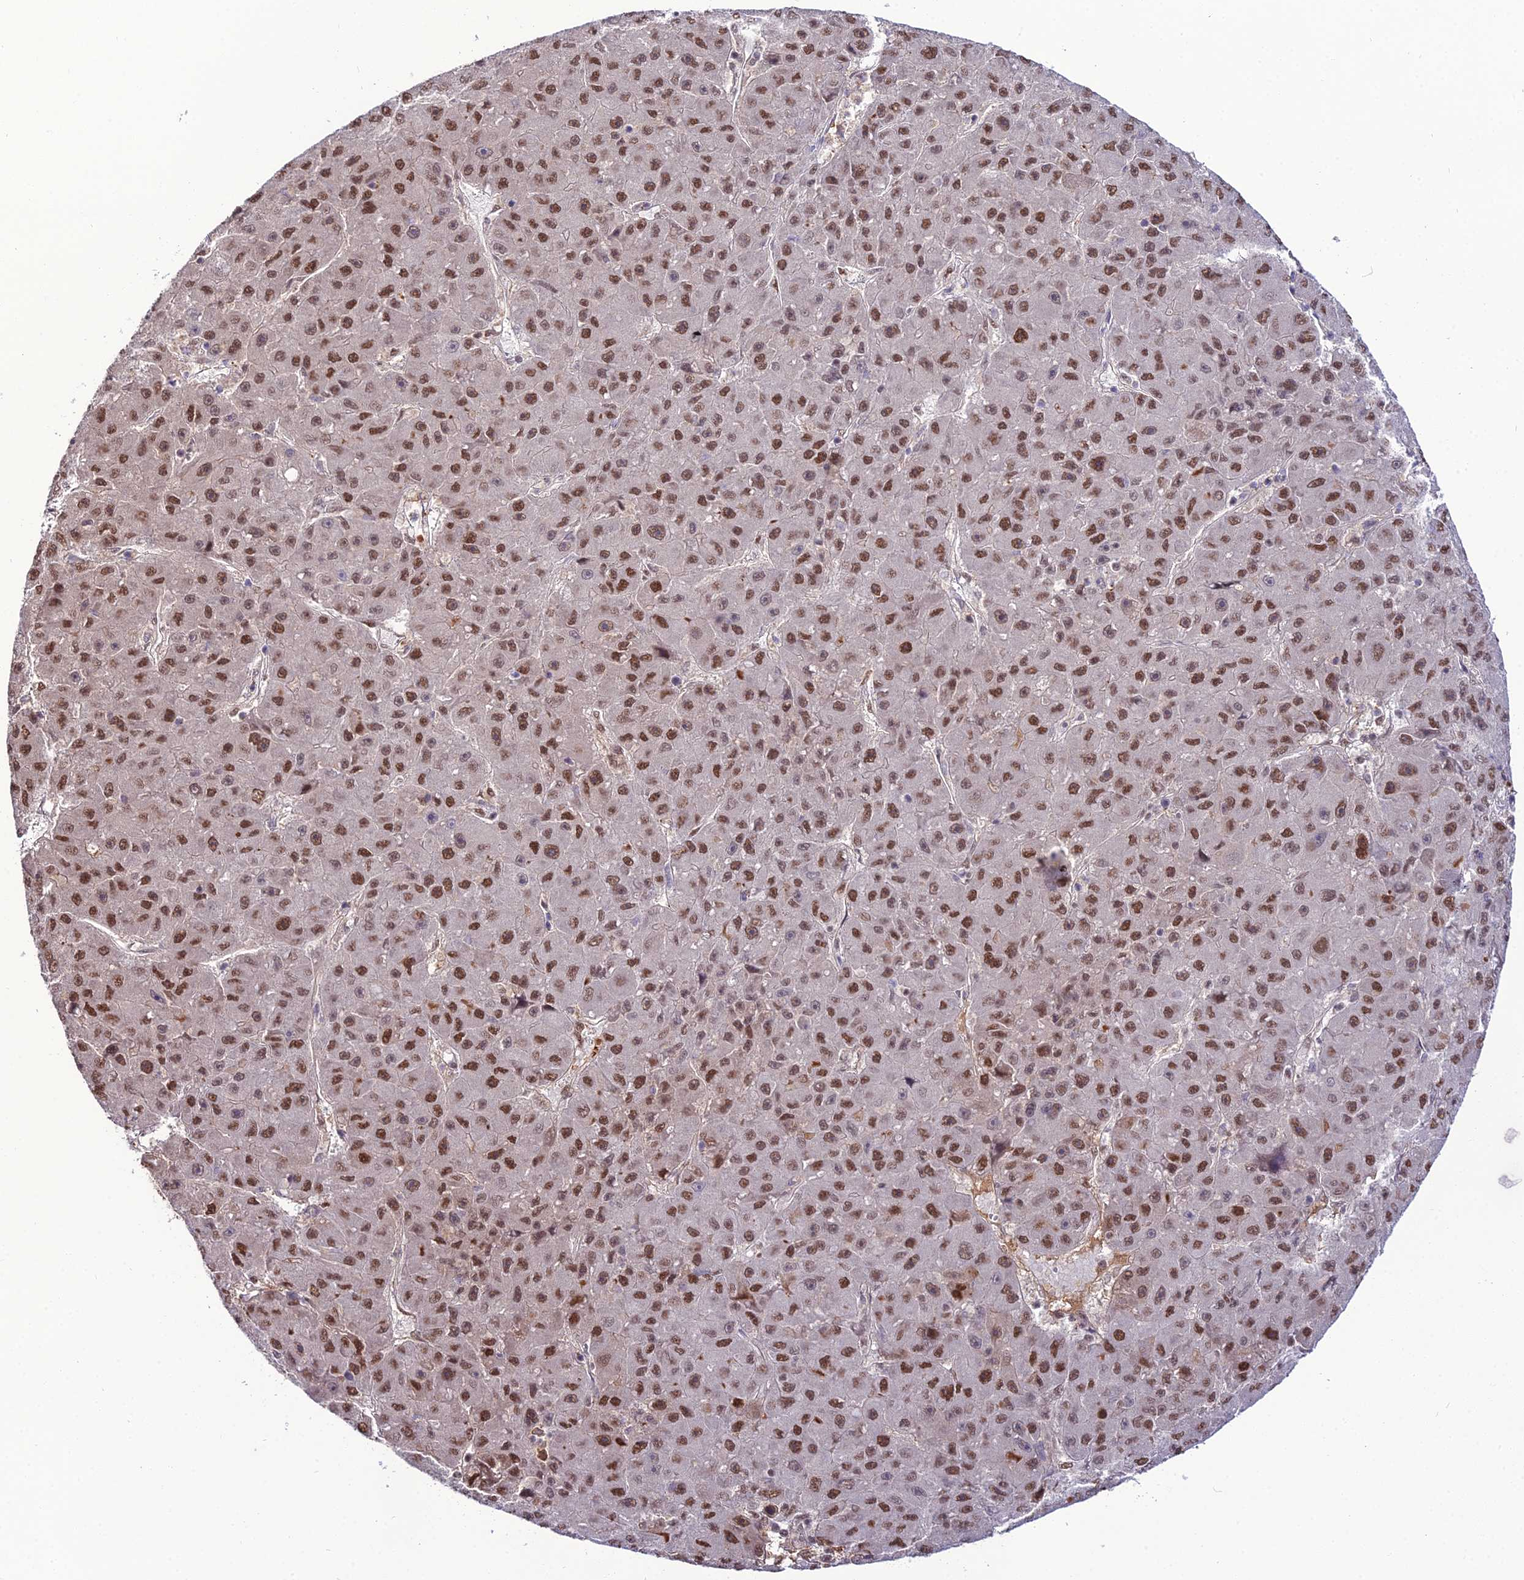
{"staining": {"intensity": "moderate", "quantity": ">75%", "location": "nuclear"}, "tissue": "liver cancer", "cell_type": "Tumor cells", "image_type": "cancer", "snomed": [{"axis": "morphology", "description": "Carcinoma, Hepatocellular, NOS"}, {"axis": "topography", "description": "Liver"}], "caption": "Liver cancer (hepatocellular carcinoma) stained with immunohistochemistry reveals moderate nuclear expression in approximately >75% of tumor cells.", "gene": "RBM12", "patient": {"sex": "male", "age": 67}}